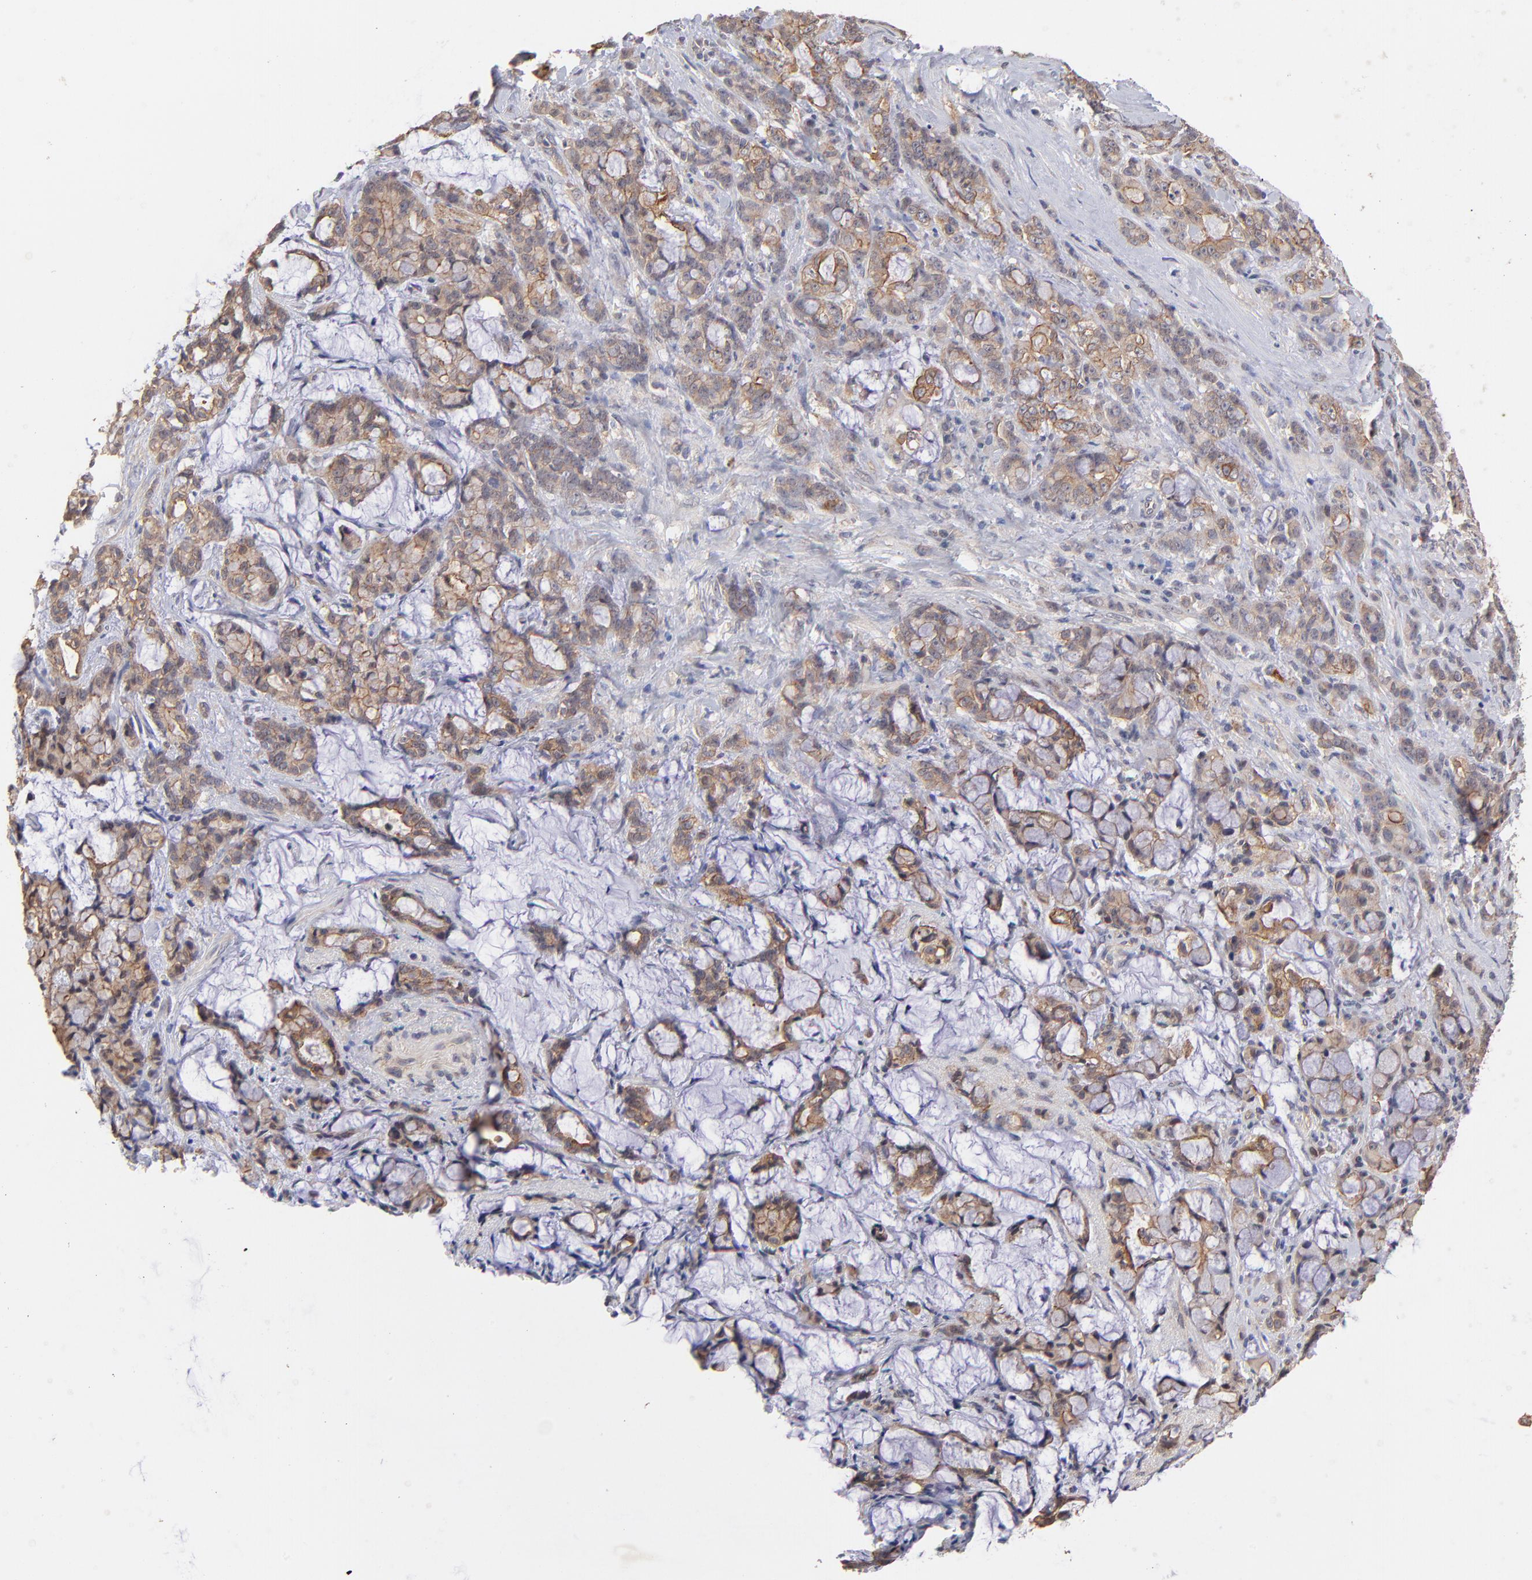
{"staining": {"intensity": "moderate", "quantity": ">75%", "location": "cytoplasmic/membranous"}, "tissue": "pancreatic cancer", "cell_type": "Tumor cells", "image_type": "cancer", "snomed": [{"axis": "morphology", "description": "Adenocarcinoma, NOS"}, {"axis": "topography", "description": "Pancreas"}], "caption": "Protein staining of pancreatic adenocarcinoma tissue exhibits moderate cytoplasmic/membranous positivity in approximately >75% of tumor cells. (brown staining indicates protein expression, while blue staining denotes nuclei).", "gene": "STAP2", "patient": {"sex": "female", "age": 73}}